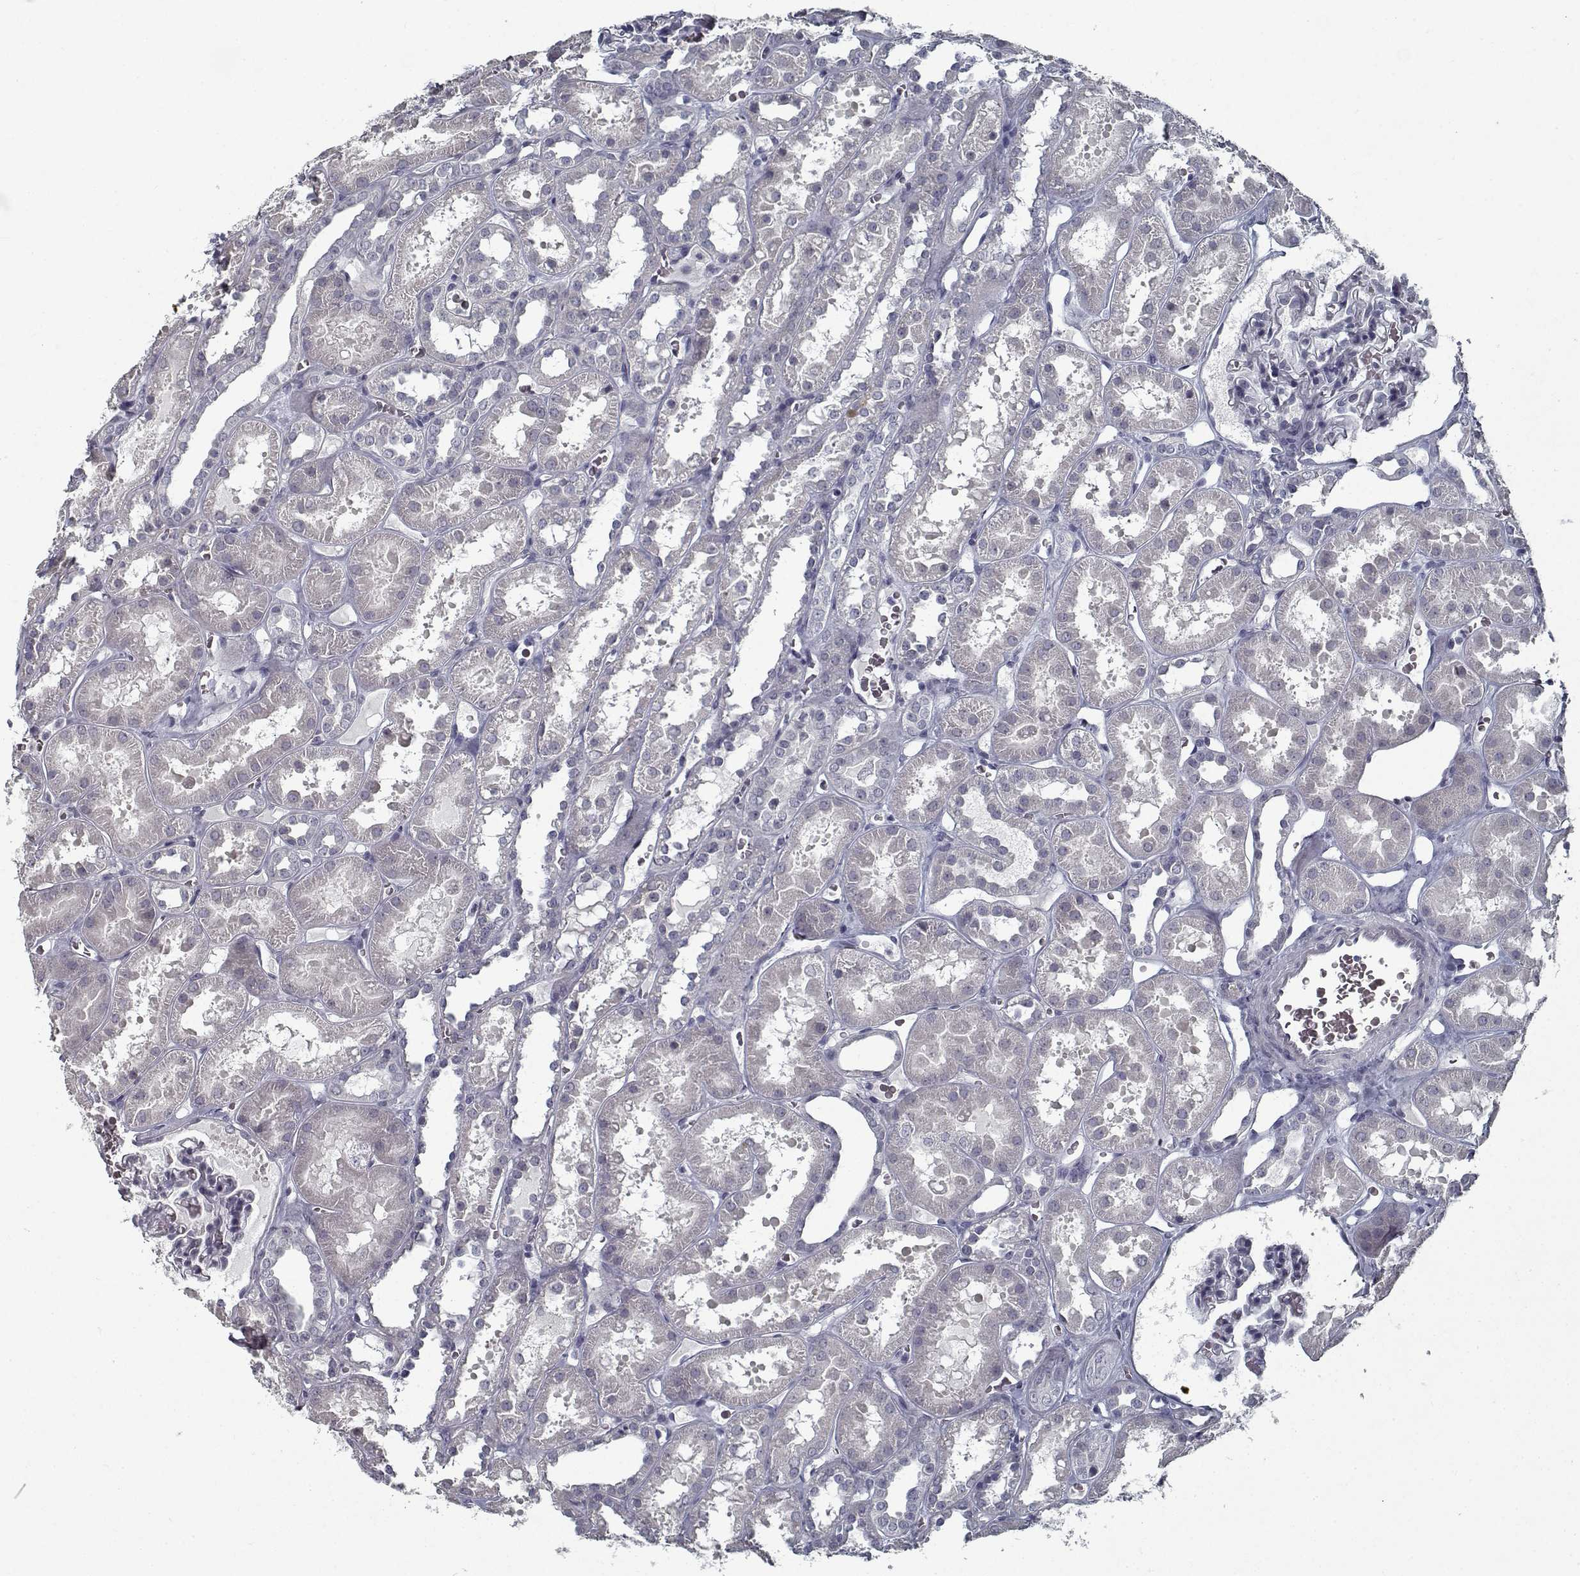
{"staining": {"intensity": "negative", "quantity": "none", "location": "none"}, "tissue": "kidney", "cell_type": "Cells in glomeruli", "image_type": "normal", "snomed": [{"axis": "morphology", "description": "Normal tissue, NOS"}, {"axis": "topography", "description": "Kidney"}], "caption": "Immunohistochemistry micrograph of benign kidney: human kidney stained with DAB (3,3'-diaminobenzidine) reveals no significant protein expression in cells in glomeruli.", "gene": "GAD2", "patient": {"sex": "female", "age": 41}}